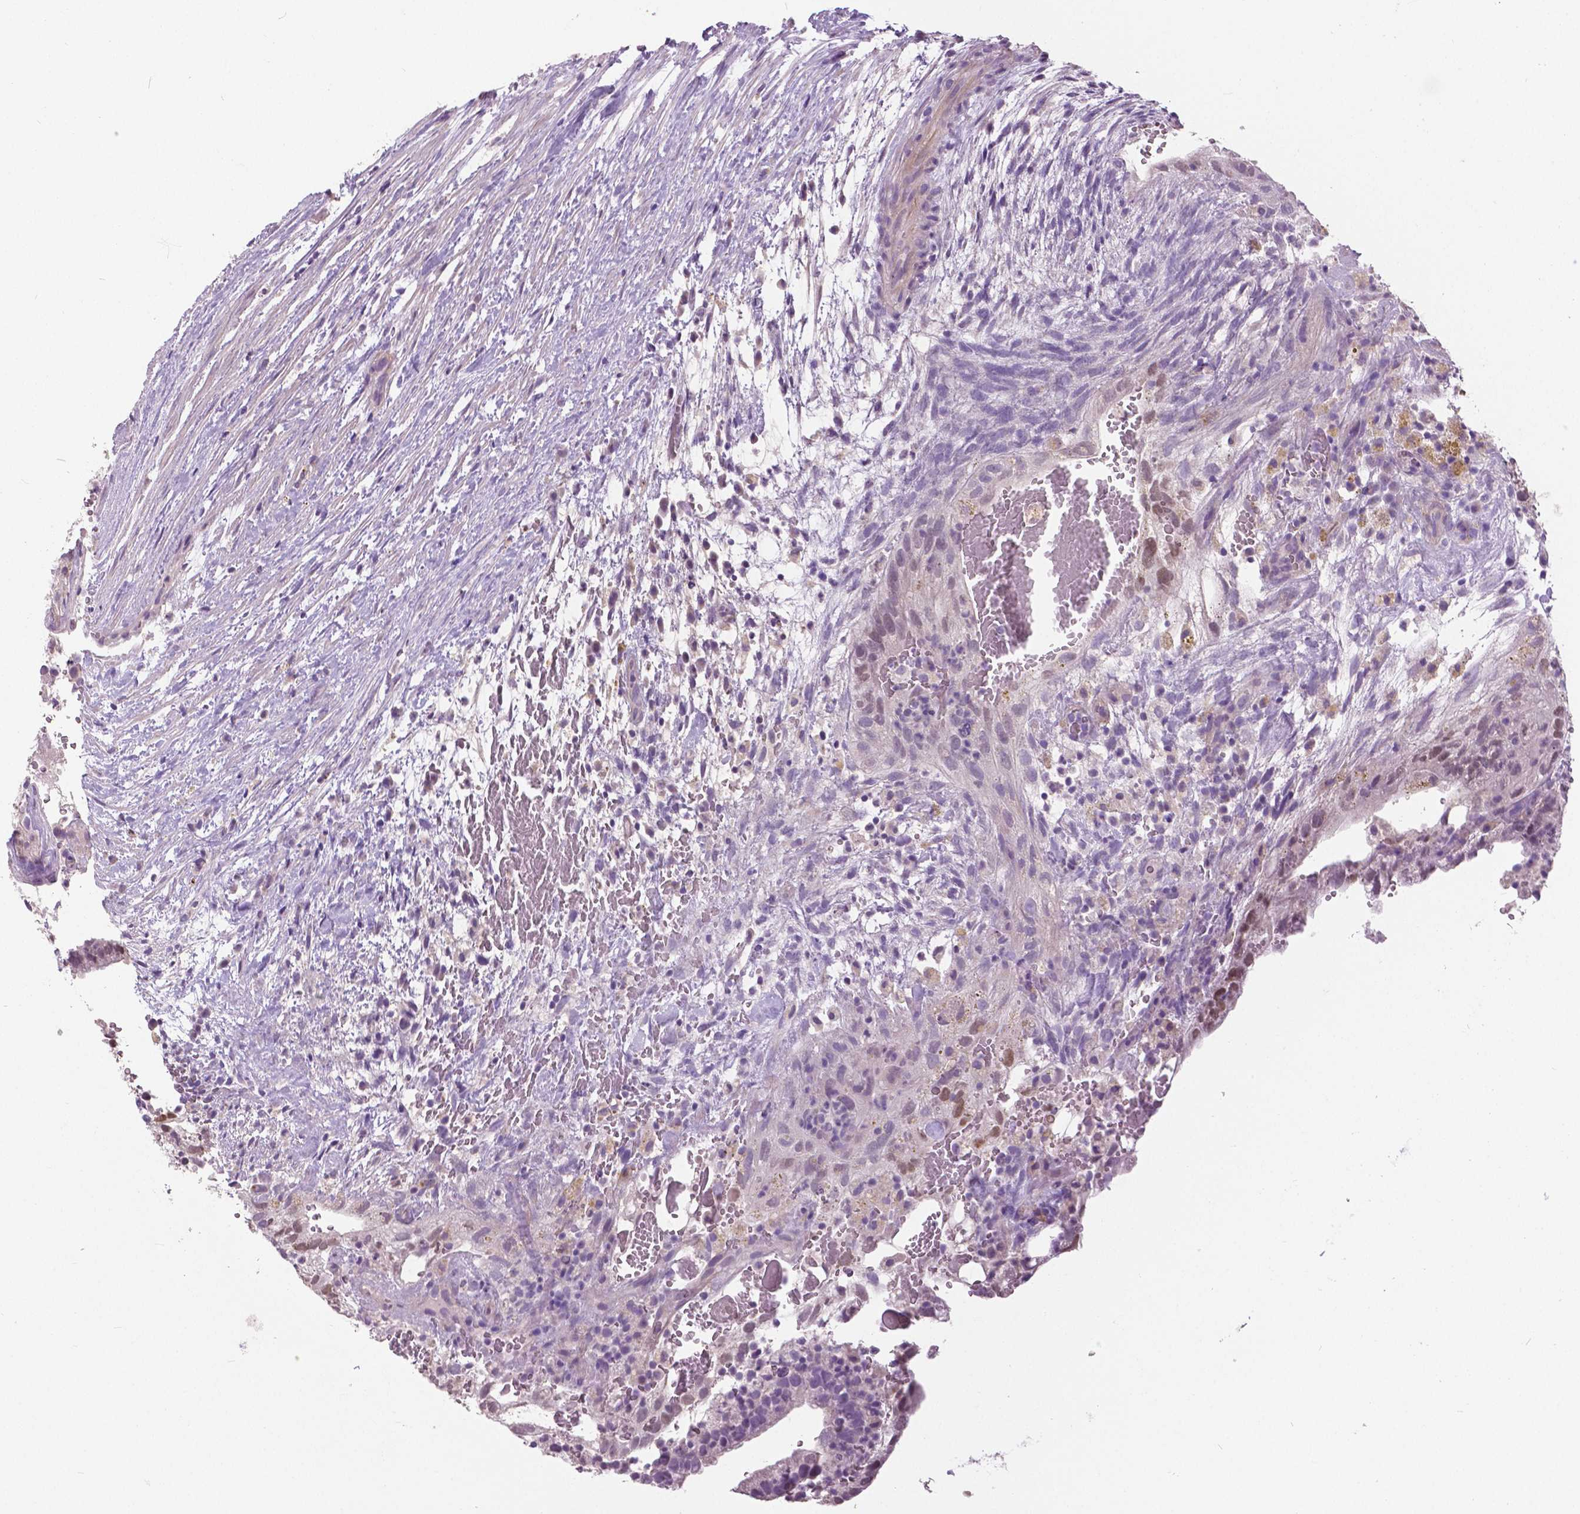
{"staining": {"intensity": "moderate", "quantity": "25%-75%", "location": "nuclear"}, "tissue": "testis cancer", "cell_type": "Tumor cells", "image_type": "cancer", "snomed": [{"axis": "morphology", "description": "Normal tissue, NOS"}, {"axis": "morphology", "description": "Carcinoma, Embryonal, NOS"}, {"axis": "topography", "description": "Testis"}], "caption": "Protein expression analysis of testis cancer (embryonal carcinoma) reveals moderate nuclear positivity in approximately 25%-75% of tumor cells. The staining is performed using DAB (3,3'-diaminobenzidine) brown chromogen to label protein expression. The nuclei are counter-stained blue using hematoxylin.", "gene": "FOXA1", "patient": {"sex": "male", "age": 32}}